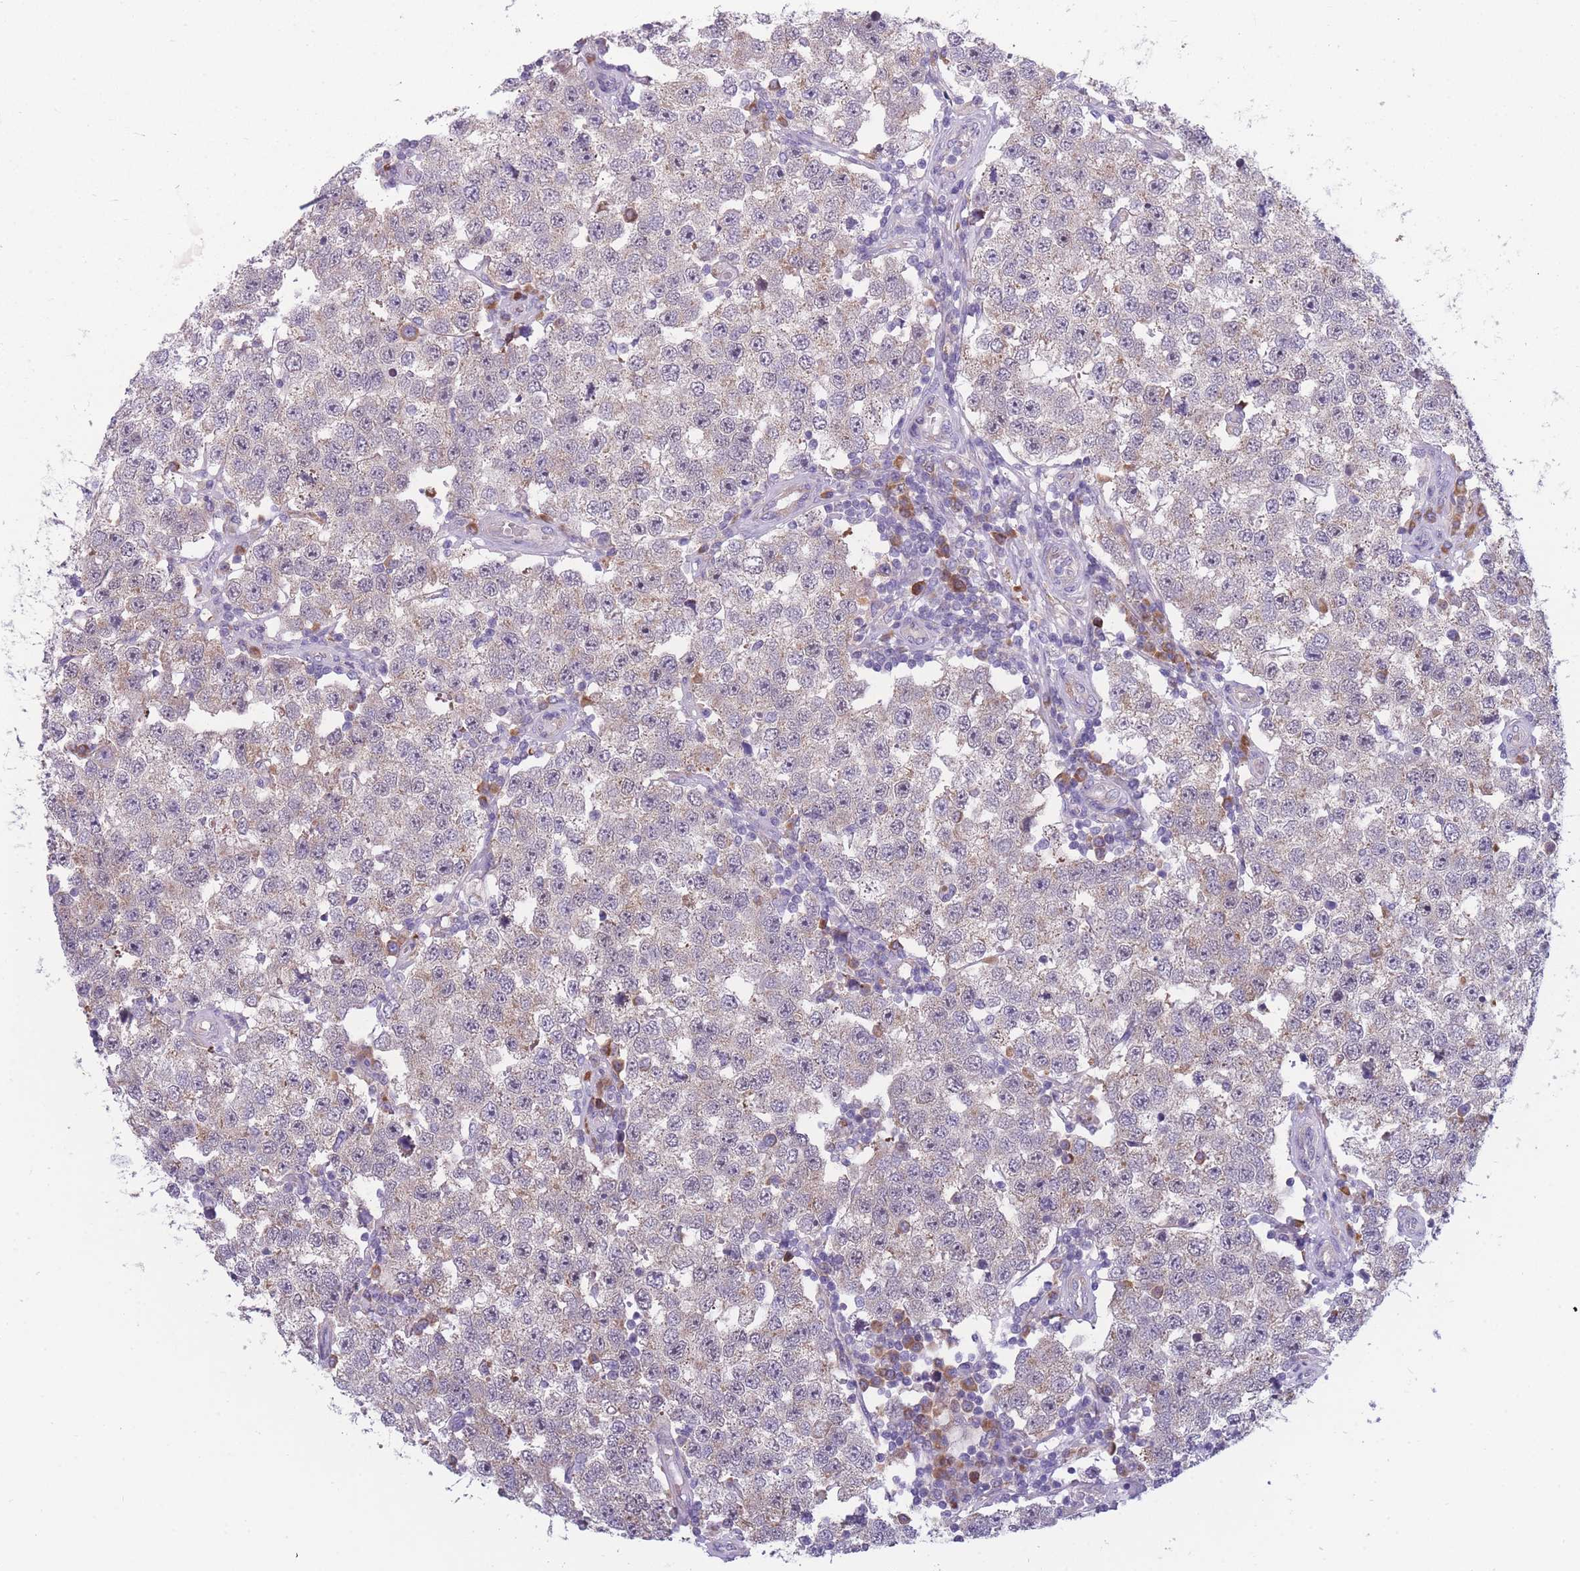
{"staining": {"intensity": "weak", "quantity": "<25%", "location": "cytoplasmic/membranous"}, "tissue": "testis cancer", "cell_type": "Tumor cells", "image_type": "cancer", "snomed": [{"axis": "morphology", "description": "Seminoma, NOS"}, {"axis": "topography", "description": "Testis"}], "caption": "Image shows no protein positivity in tumor cells of testis cancer (seminoma) tissue. (DAB immunohistochemistry (IHC) with hematoxylin counter stain).", "gene": "NDUFAF6", "patient": {"sex": "male", "age": 34}}